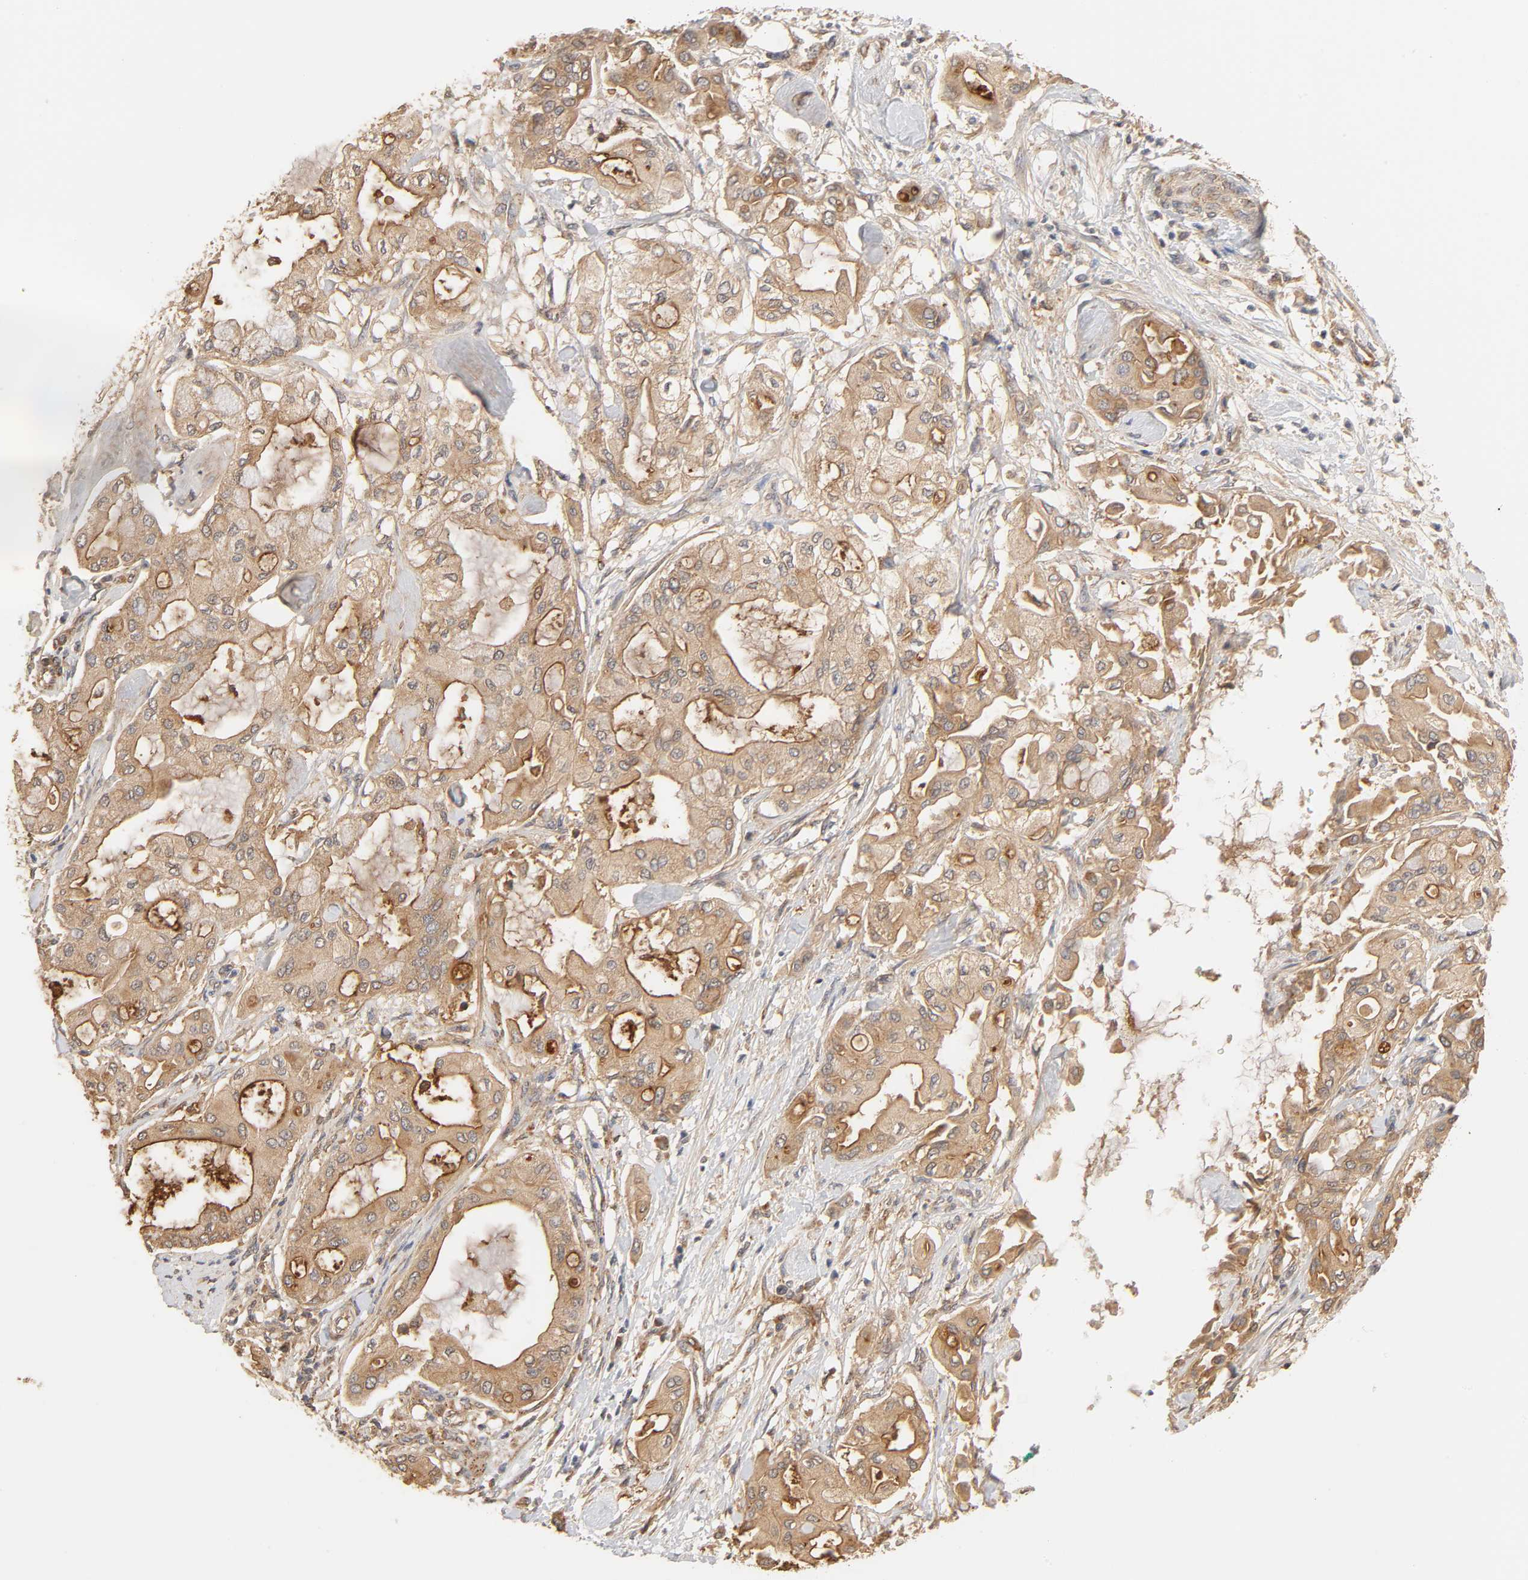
{"staining": {"intensity": "strong", "quantity": ">75%", "location": "cytoplasmic/membranous"}, "tissue": "pancreatic cancer", "cell_type": "Tumor cells", "image_type": "cancer", "snomed": [{"axis": "morphology", "description": "Adenocarcinoma, NOS"}, {"axis": "morphology", "description": "Adenocarcinoma, metastatic, NOS"}, {"axis": "topography", "description": "Lymph node"}, {"axis": "topography", "description": "Pancreas"}, {"axis": "topography", "description": "Duodenum"}], "caption": "High-magnification brightfield microscopy of pancreatic cancer (adenocarcinoma) stained with DAB (brown) and counterstained with hematoxylin (blue). tumor cells exhibit strong cytoplasmic/membranous positivity is seen in about>75% of cells.", "gene": "EPS8", "patient": {"sex": "female", "age": 64}}